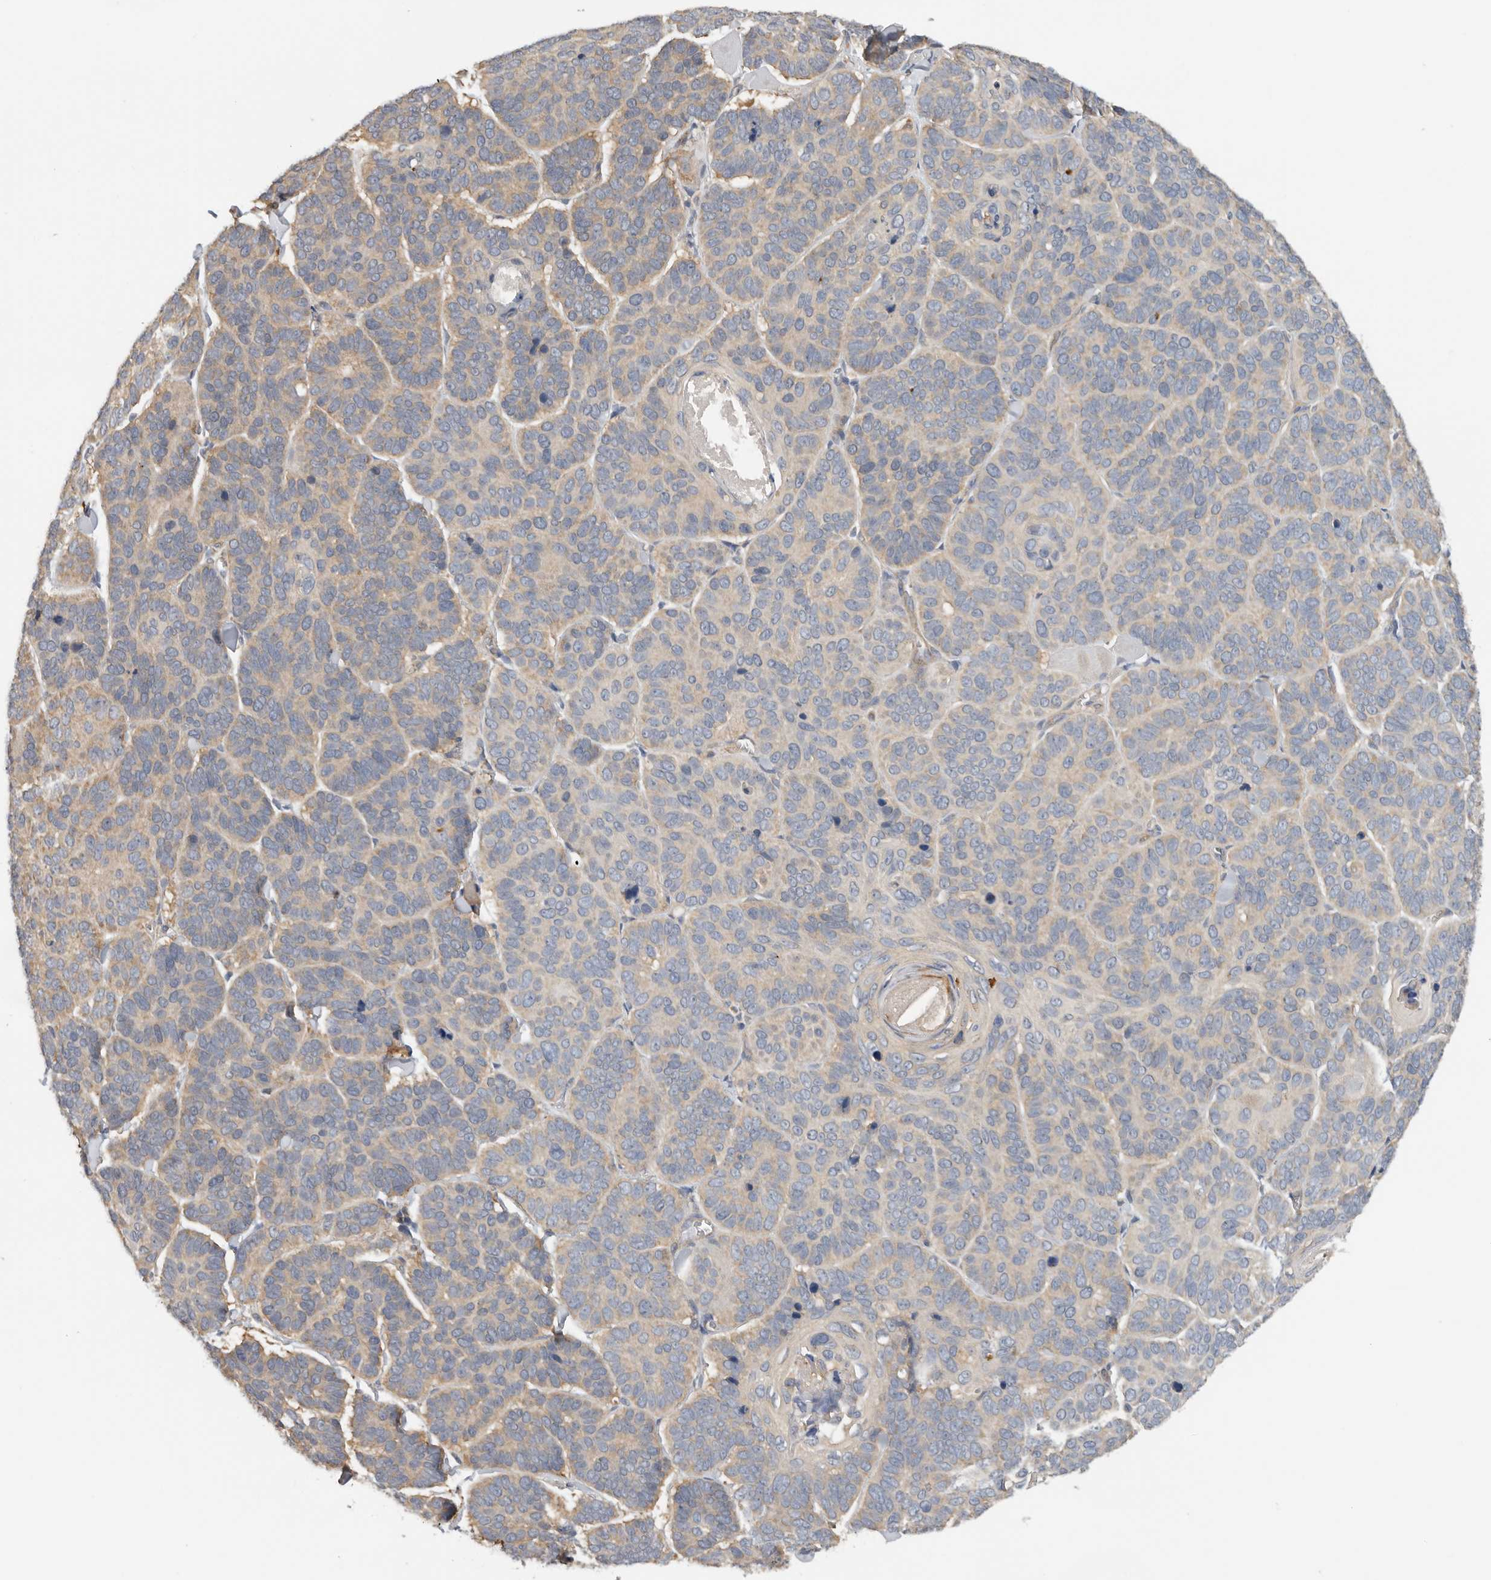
{"staining": {"intensity": "weak", "quantity": "<25%", "location": "cytoplasmic/membranous"}, "tissue": "skin cancer", "cell_type": "Tumor cells", "image_type": "cancer", "snomed": [{"axis": "morphology", "description": "Basal cell carcinoma"}, {"axis": "topography", "description": "Skin"}], "caption": "Tumor cells show no significant staining in basal cell carcinoma (skin).", "gene": "PPP1R42", "patient": {"sex": "male", "age": 62}}